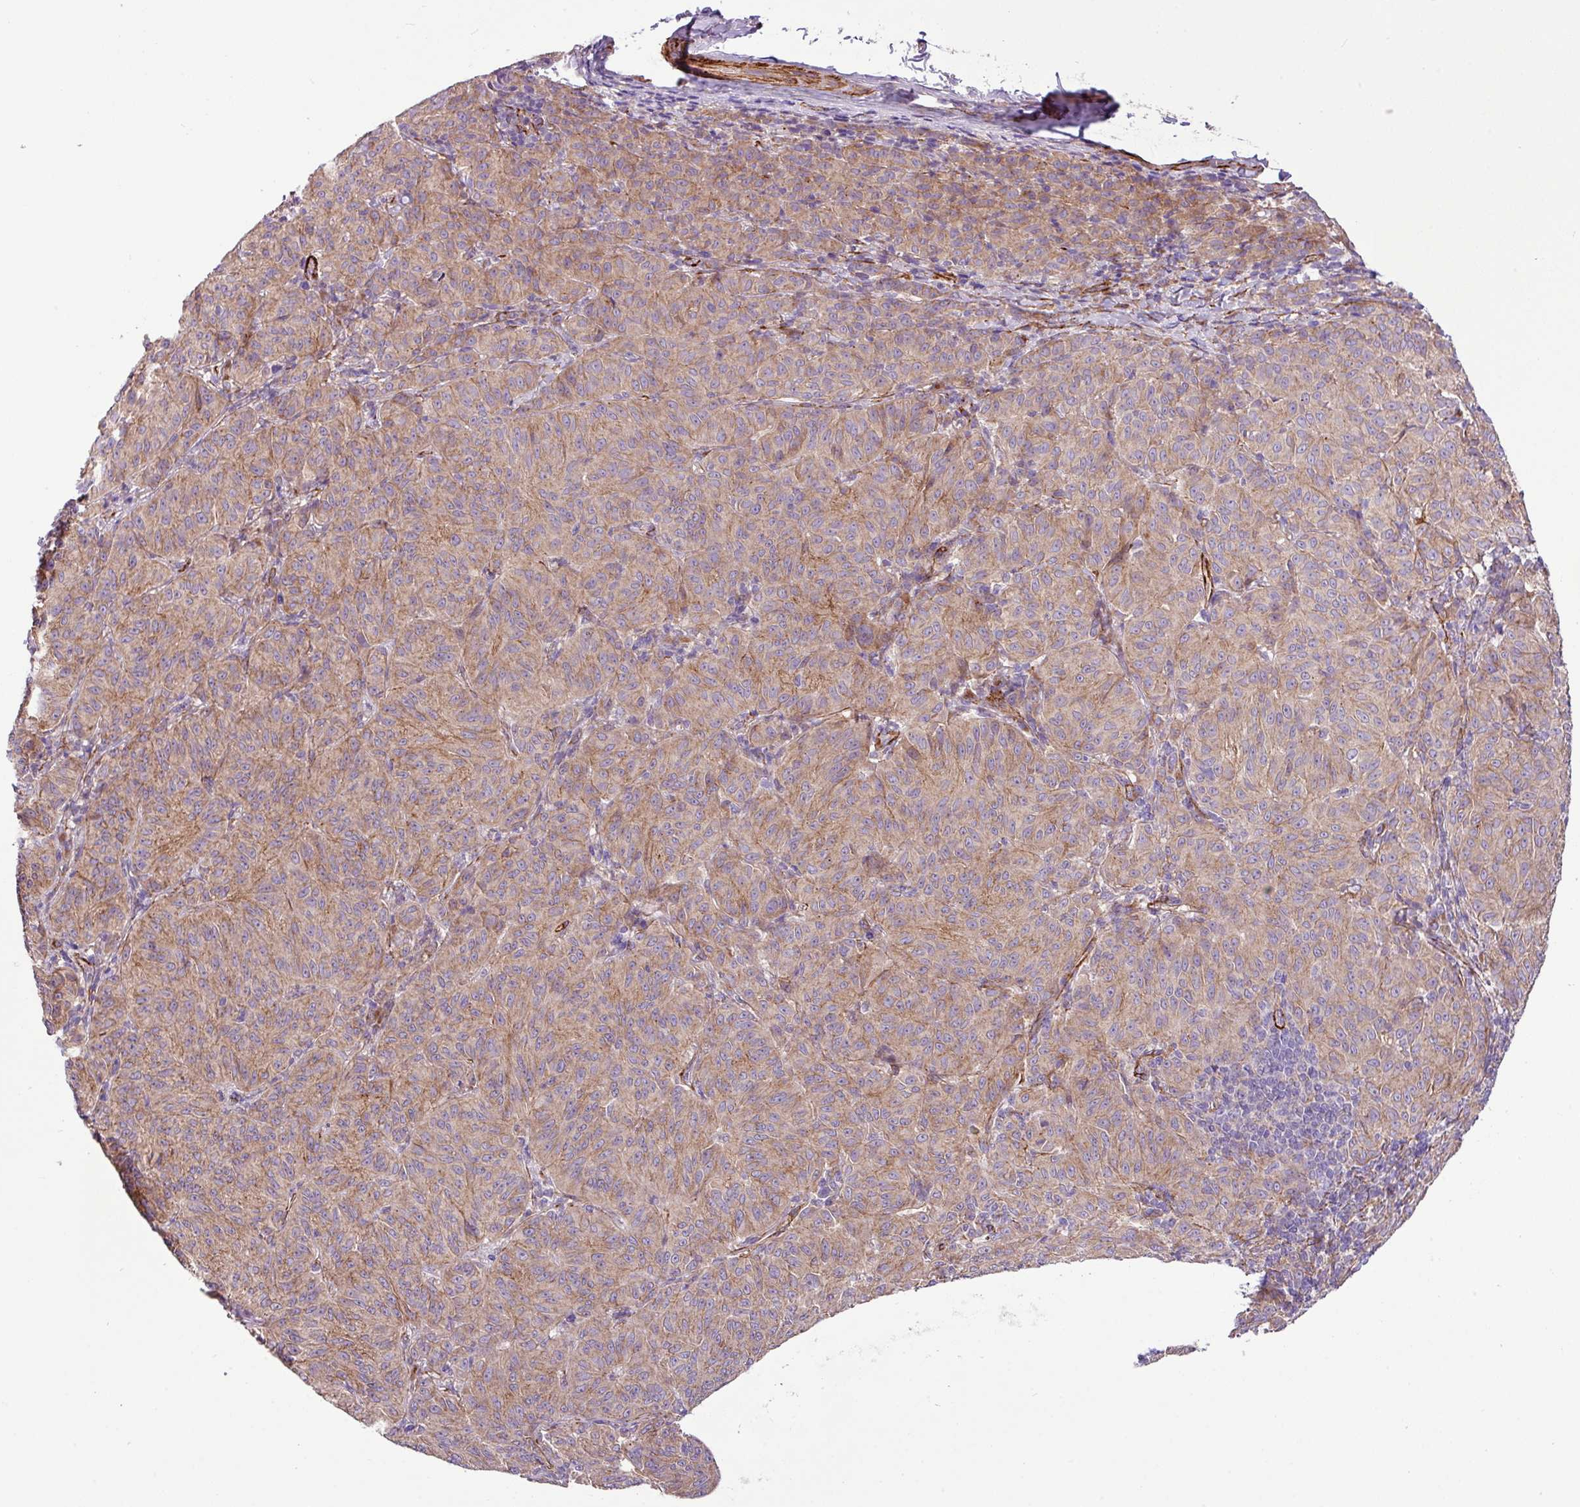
{"staining": {"intensity": "moderate", "quantity": "25%-75%", "location": "cytoplasmic/membranous"}, "tissue": "melanoma", "cell_type": "Tumor cells", "image_type": "cancer", "snomed": [{"axis": "morphology", "description": "Malignant melanoma, NOS"}, {"axis": "topography", "description": "Skin"}], "caption": "Protein expression analysis of human malignant melanoma reveals moderate cytoplasmic/membranous staining in about 25%-75% of tumor cells. The protein is stained brown, and the nuclei are stained in blue (DAB IHC with brightfield microscopy, high magnification).", "gene": "FAM47E", "patient": {"sex": "female", "age": 72}}